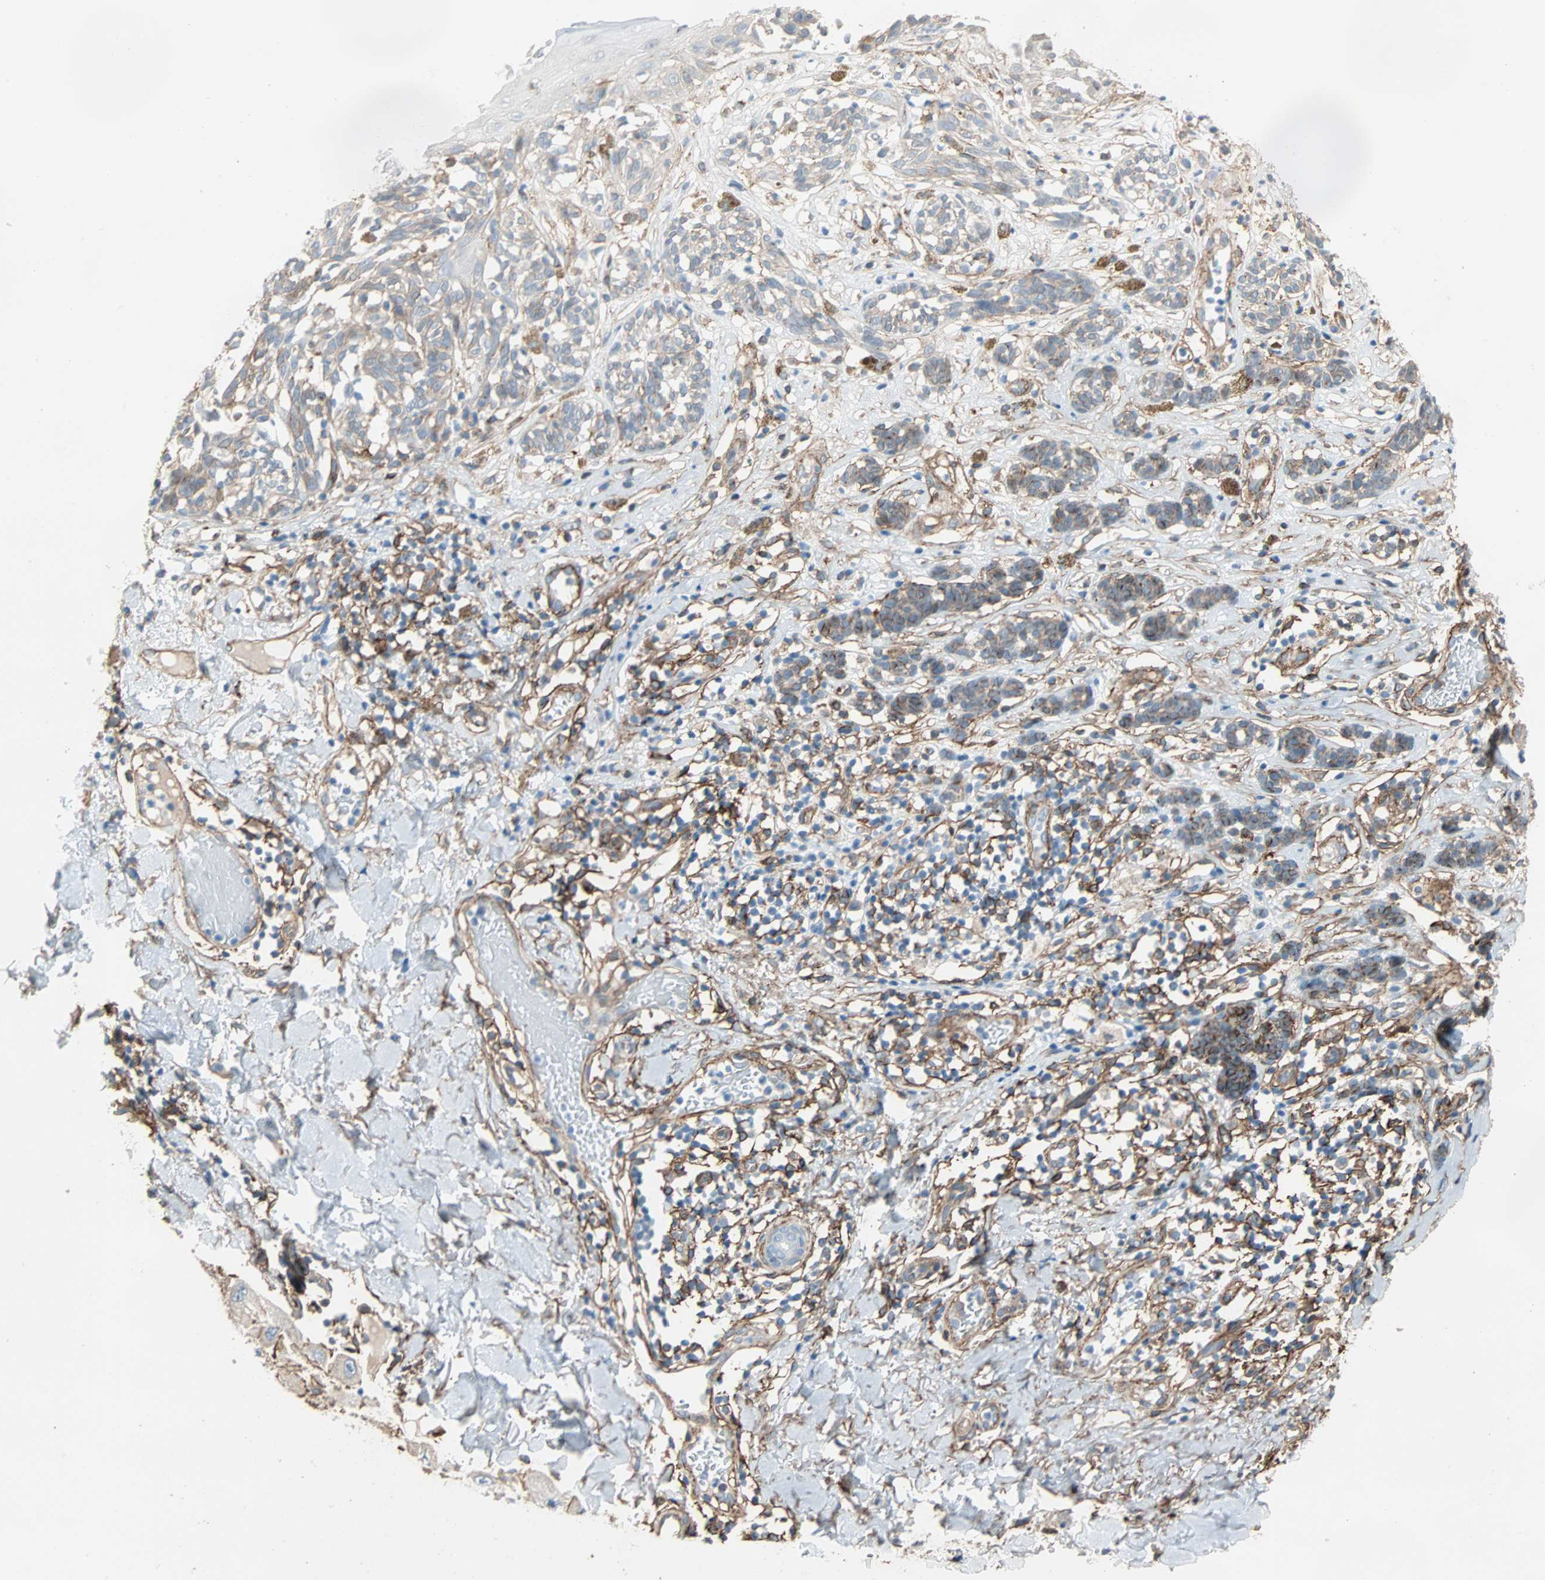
{"staining": {"intensity": "moderate", "quantity": ">75%", "location": "cytoplasmic/membranous"}, "tissue": "melanoma", "cell_type": "Tumor cells", "image_type": "cancer", "snomed": [{"axis": "morphology", "description": "Malignant melanoma, NOS"}, {"axis": "topography", "description": "Skin"}], "caption": "The photomicrograph demonstrates staining of melanoma, revealing moderate cytoplasmic/membranous protein staining (brown color) within tumor cells. The protein is shown in brown color, while the nuclei are stained blue.", "gene": "EPB41L2", "patient": {"sex": "male", "age": 64}}